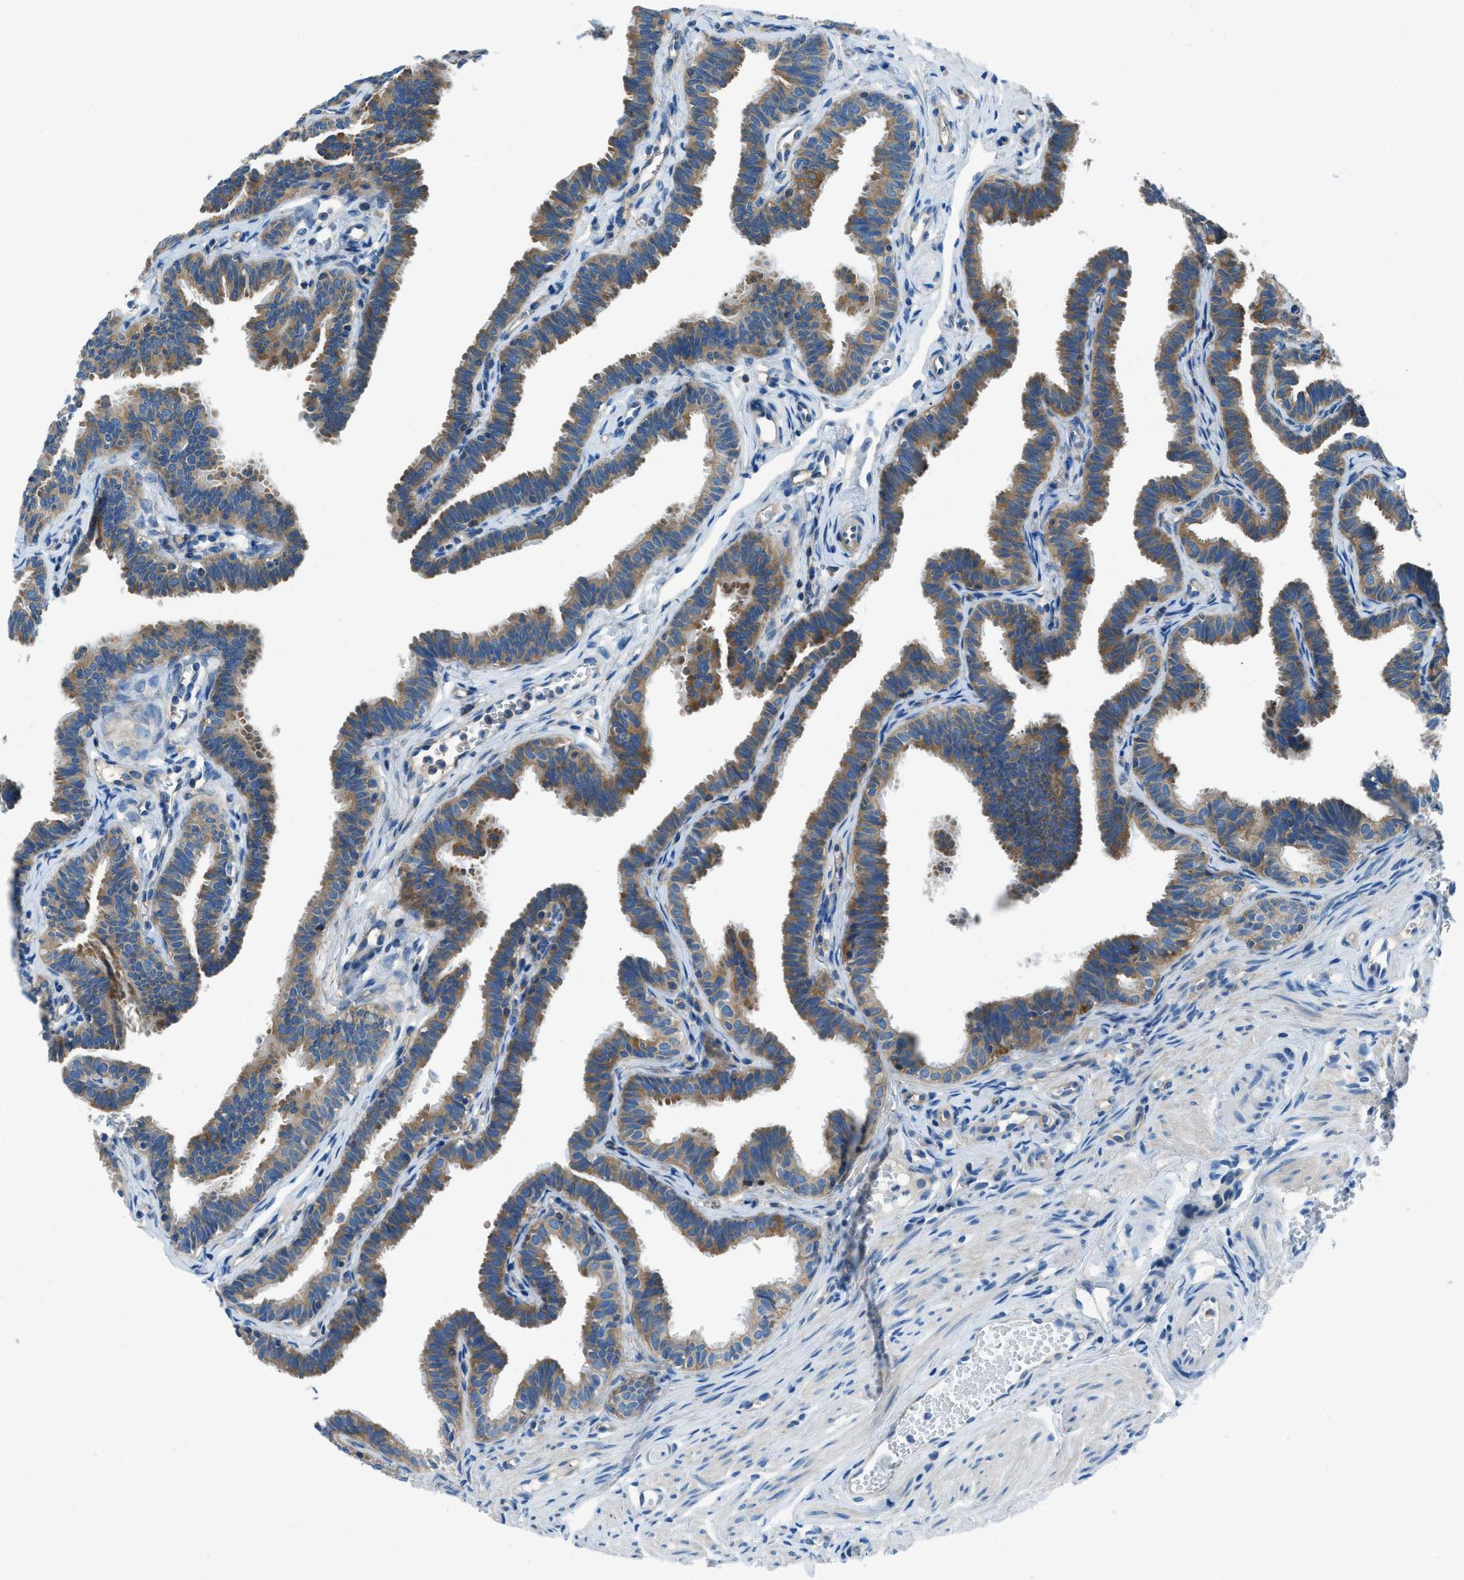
{"staining": {"intensity": "moderate", "quantity": "25%-75%", "location": "cytoplasmic/membranous"}, "tissue": "fallopian tube", "cell_type": "Glandular cells", "image_type": "normal", "snomed": [{"axis": "morphology", "description": "Normal tissue, NOS"}, {"axis": "topography", "description": "Fallopian tube"}, {"axis": "topography", "description": "Ovary"}], "caption": "High-magnification brightfield microscopy of unremarkable fallopian tube stained with DAB (3,3'-diaminobenzidine) (brown) and counterstained with hematoxylin (blue). glandular cells exhibit moderate cytoplasmic/membranous positivity is identified in about25%-75% of cells.", "gene": "SARS1", "patient": {"sex": "female", "age": 23}}